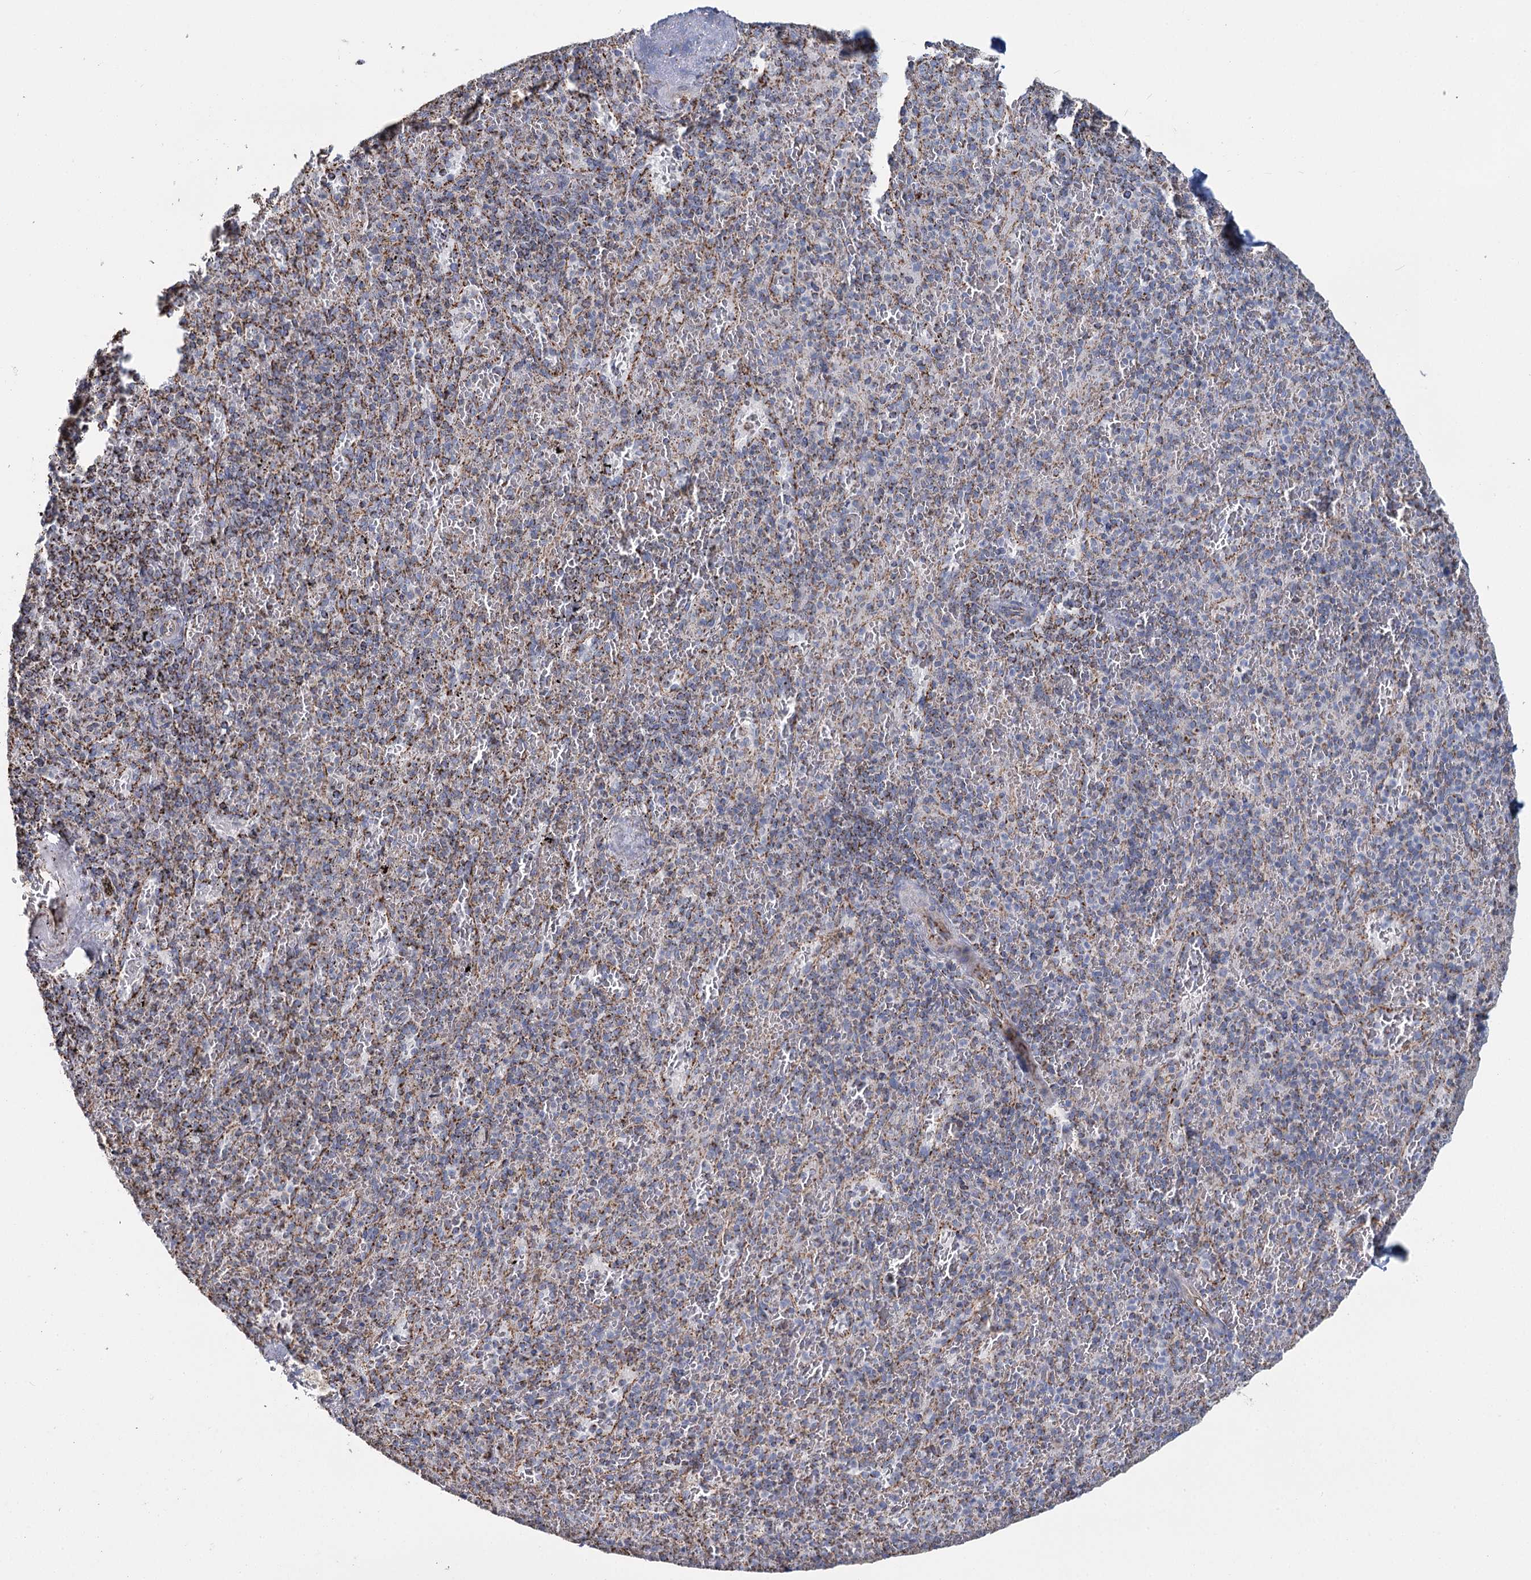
{"staining": {"intensity": "moderate", "quantity": "25%-75%", "location": "cytoplasmic/membranous"}, "tissue": "spleen", "cell_type": "Cells in red pulp", "image_type": "normal", "snomed": [{"axis": "morphology", "description": "Normal tissue, NOS"}, {"axis": "topography", "description": "Spleen"}], "caption": "The photomicrograph exhibits immunohistochemical staining of normal spleen. There is moderate cytoplasmic/membranous expression is identified in about 25%-75% of cells in red pulp.", "gene": "MRPL44", "patient": {"sex": "male", "age": 82}}